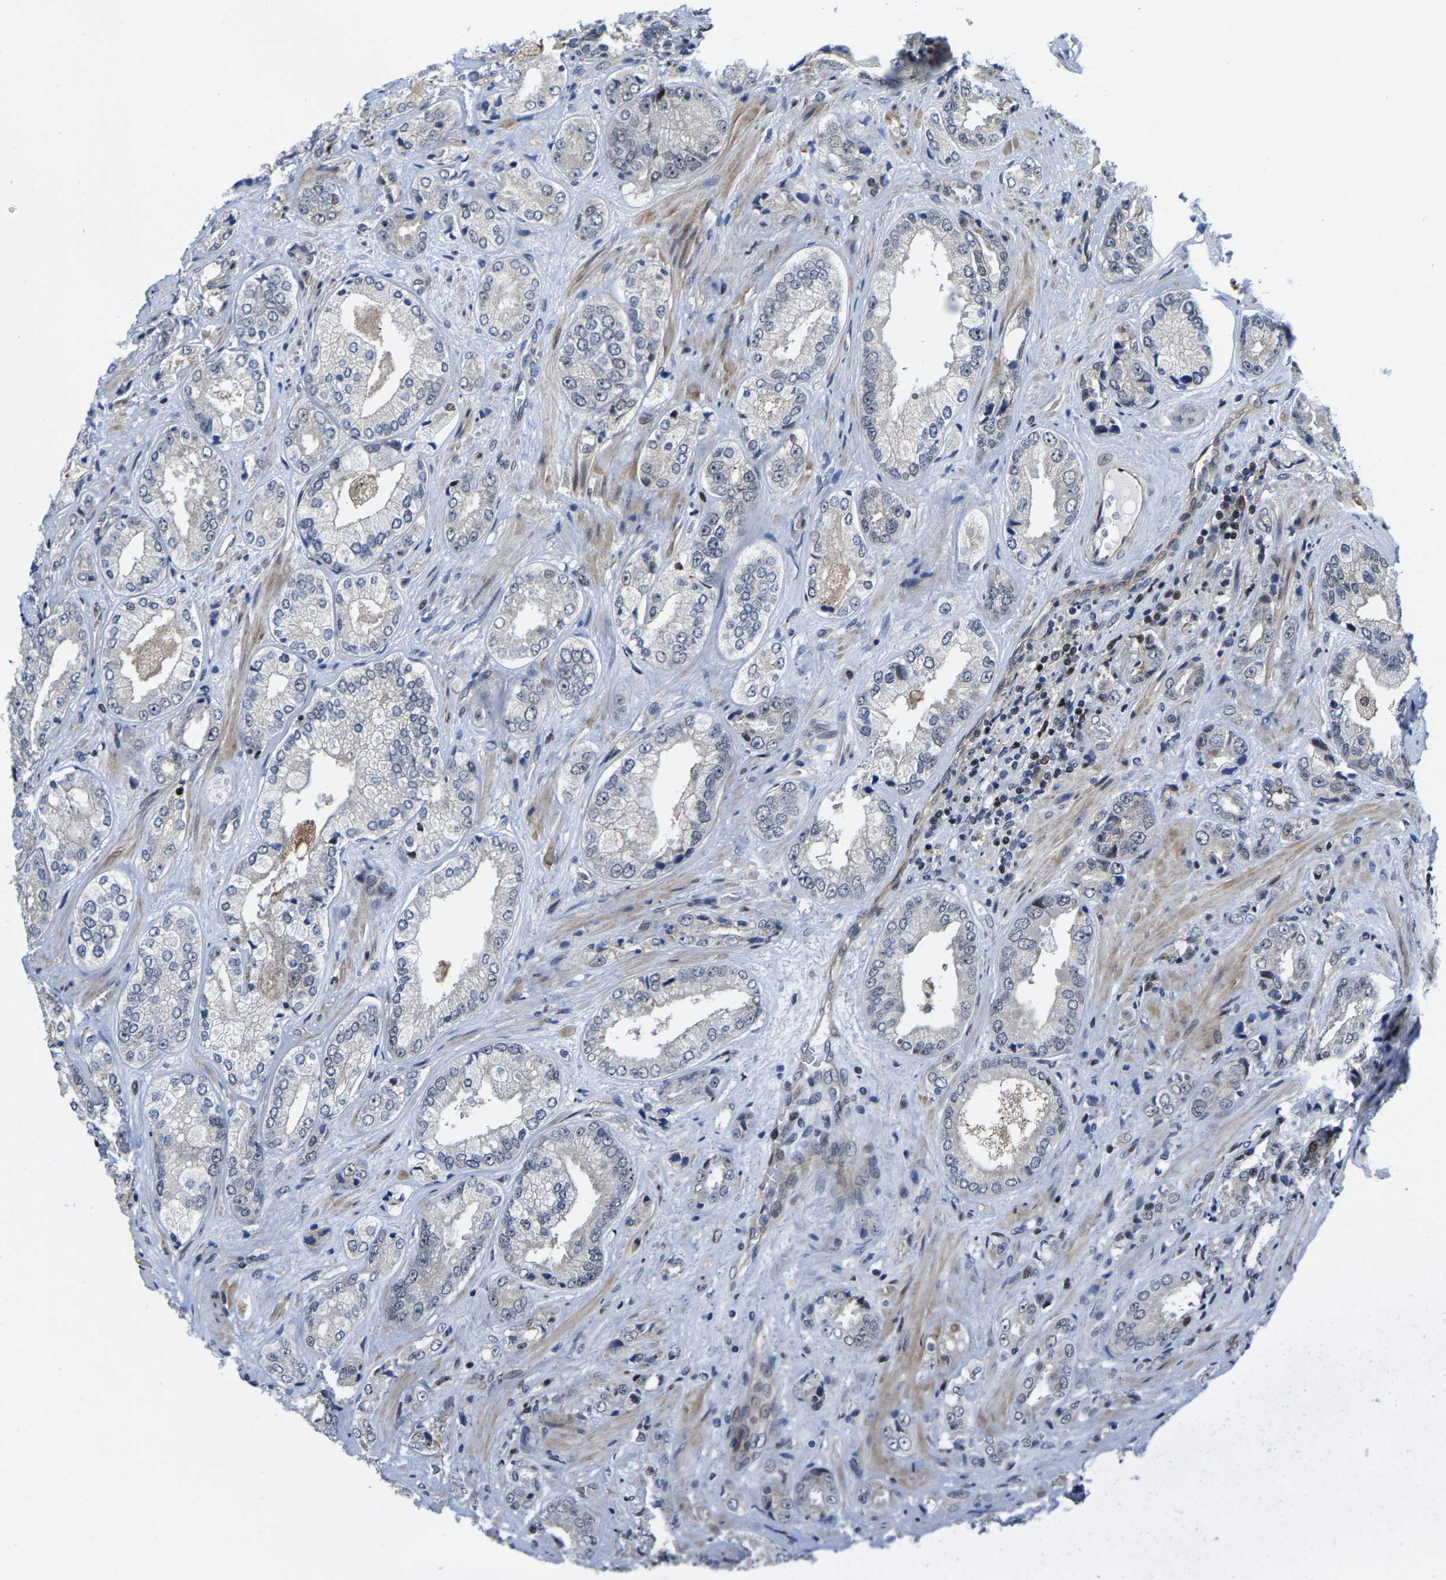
{"staining": {"intensity": "negative", "quantity": "none", "location": "none"}, "tissue": "prostate cancer", "cell_type": "Tumor cells", "image_type": "cancer", "snomed": [{"axis": "morphology", "description": "Adenocarcinoma, High grade"}, {"axis": "topography", "description": "Prostate"}], "caption": "Immunohistochemistry of prostate high-grade adenocarcinoma reveals no staining in tumor cells. (IHC, brightfield microscopy, high magnification).", "gene": "GTPBP10", "patient": {"sex": "male", "age": 61}}